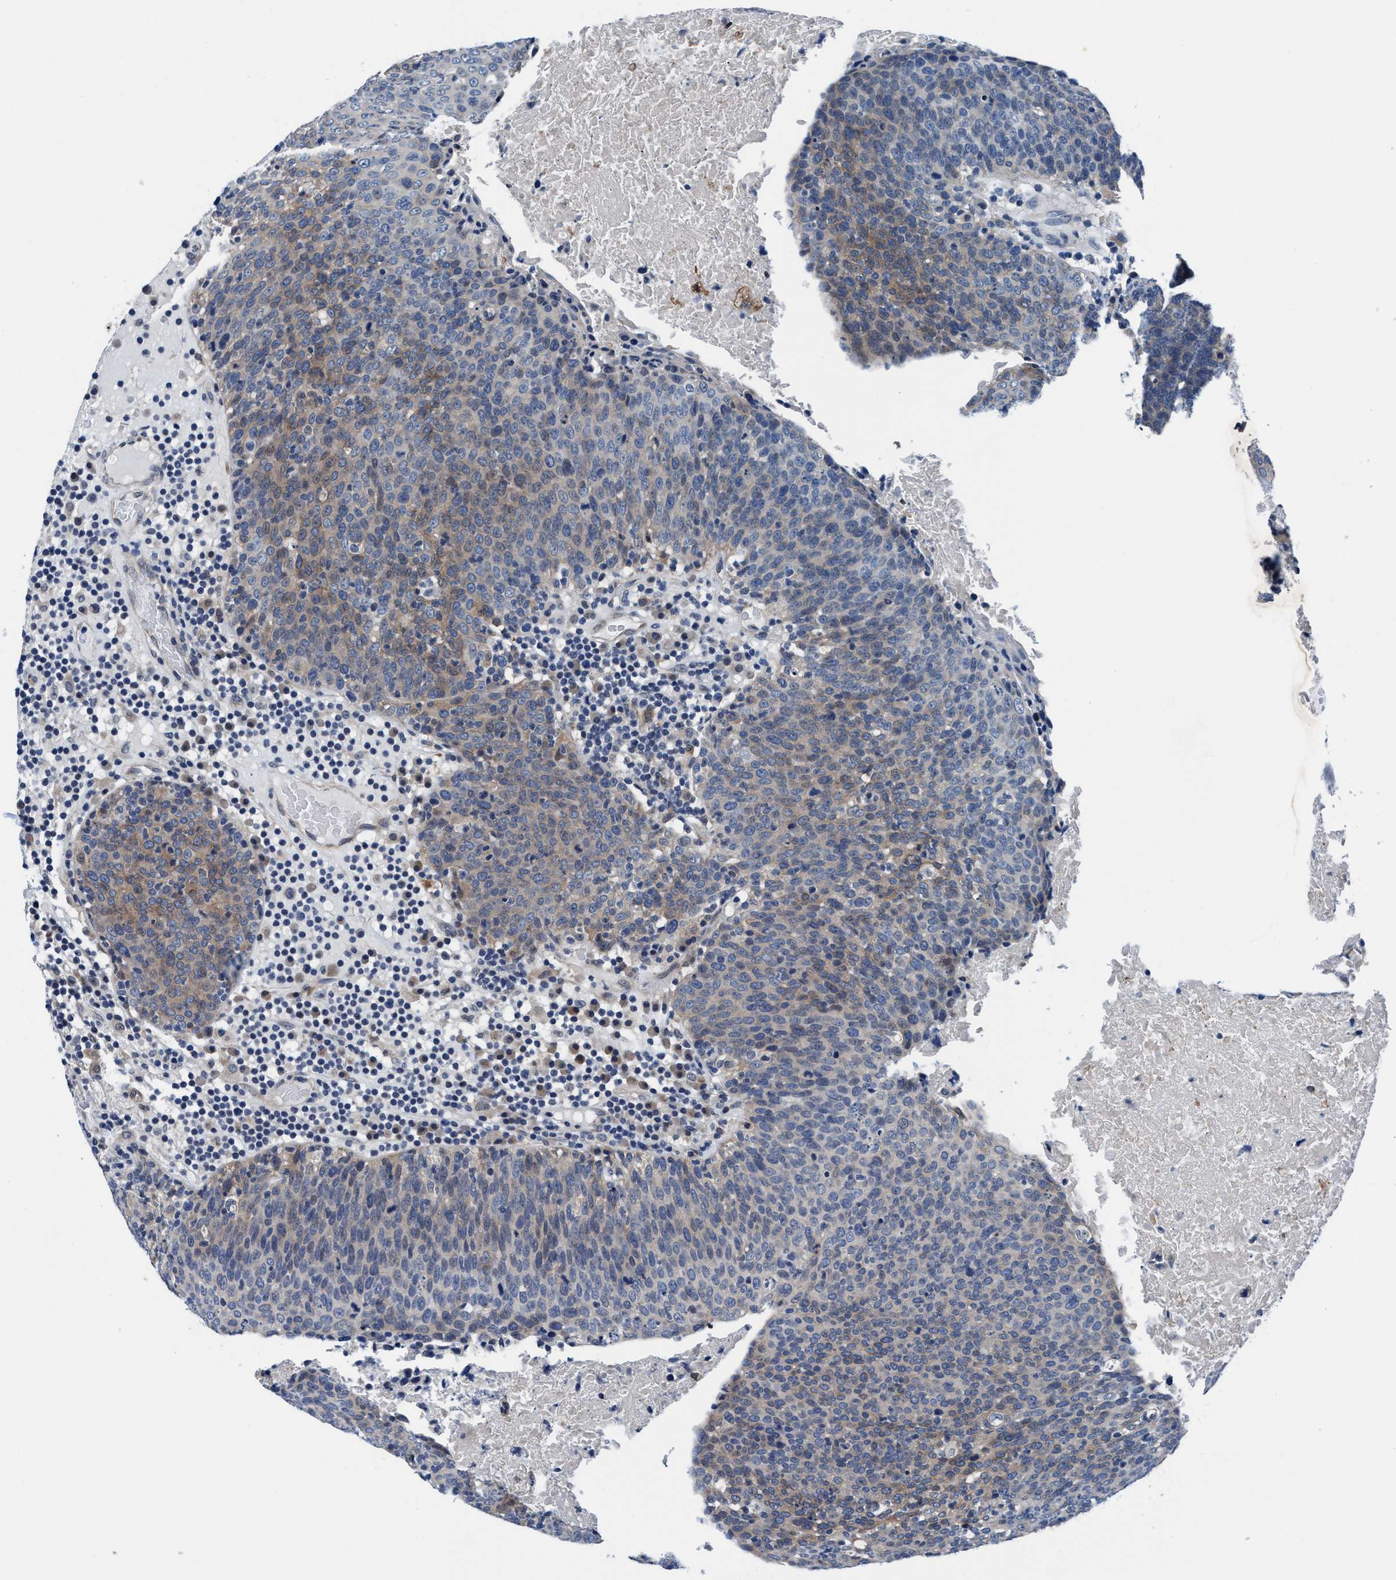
{"staining": {"intensity": "weak", "quantity": "25%-75%", "location": "cytoplasmic/membranous"}, "tissue": "head and neck cancer", "cell_type": "Tumor cells", "image_type": "cancer", "snomed": [{"axis": "morphology", "description": "Squamous cell carcinoma, NOS"}, {"axis": "morphology", "description": "Squamous cell carcinoma, metastatic, NOS"}, {"axis": "topography", "description": "Lymph node"}, {"axis": "topography", "description": "Head-Neck"}], "caption": "An immunohistochemistry (IHC) image of neoplastic tissue is shown. Protein staining in brown highlights weak cytoplasmic/membranous positivity in head and neck cancer (metastatic squamous cell carcinoma) within tumor cells. The staining was performed using DAB (3,3'-diaminobenzidine) to visualize the protein expression in brown, while the nuclei were stained in blue with hematoxylin (Magnification: 20x).", "gene": "TMEM94", "patient": {"sex": "male", "age": 62}}